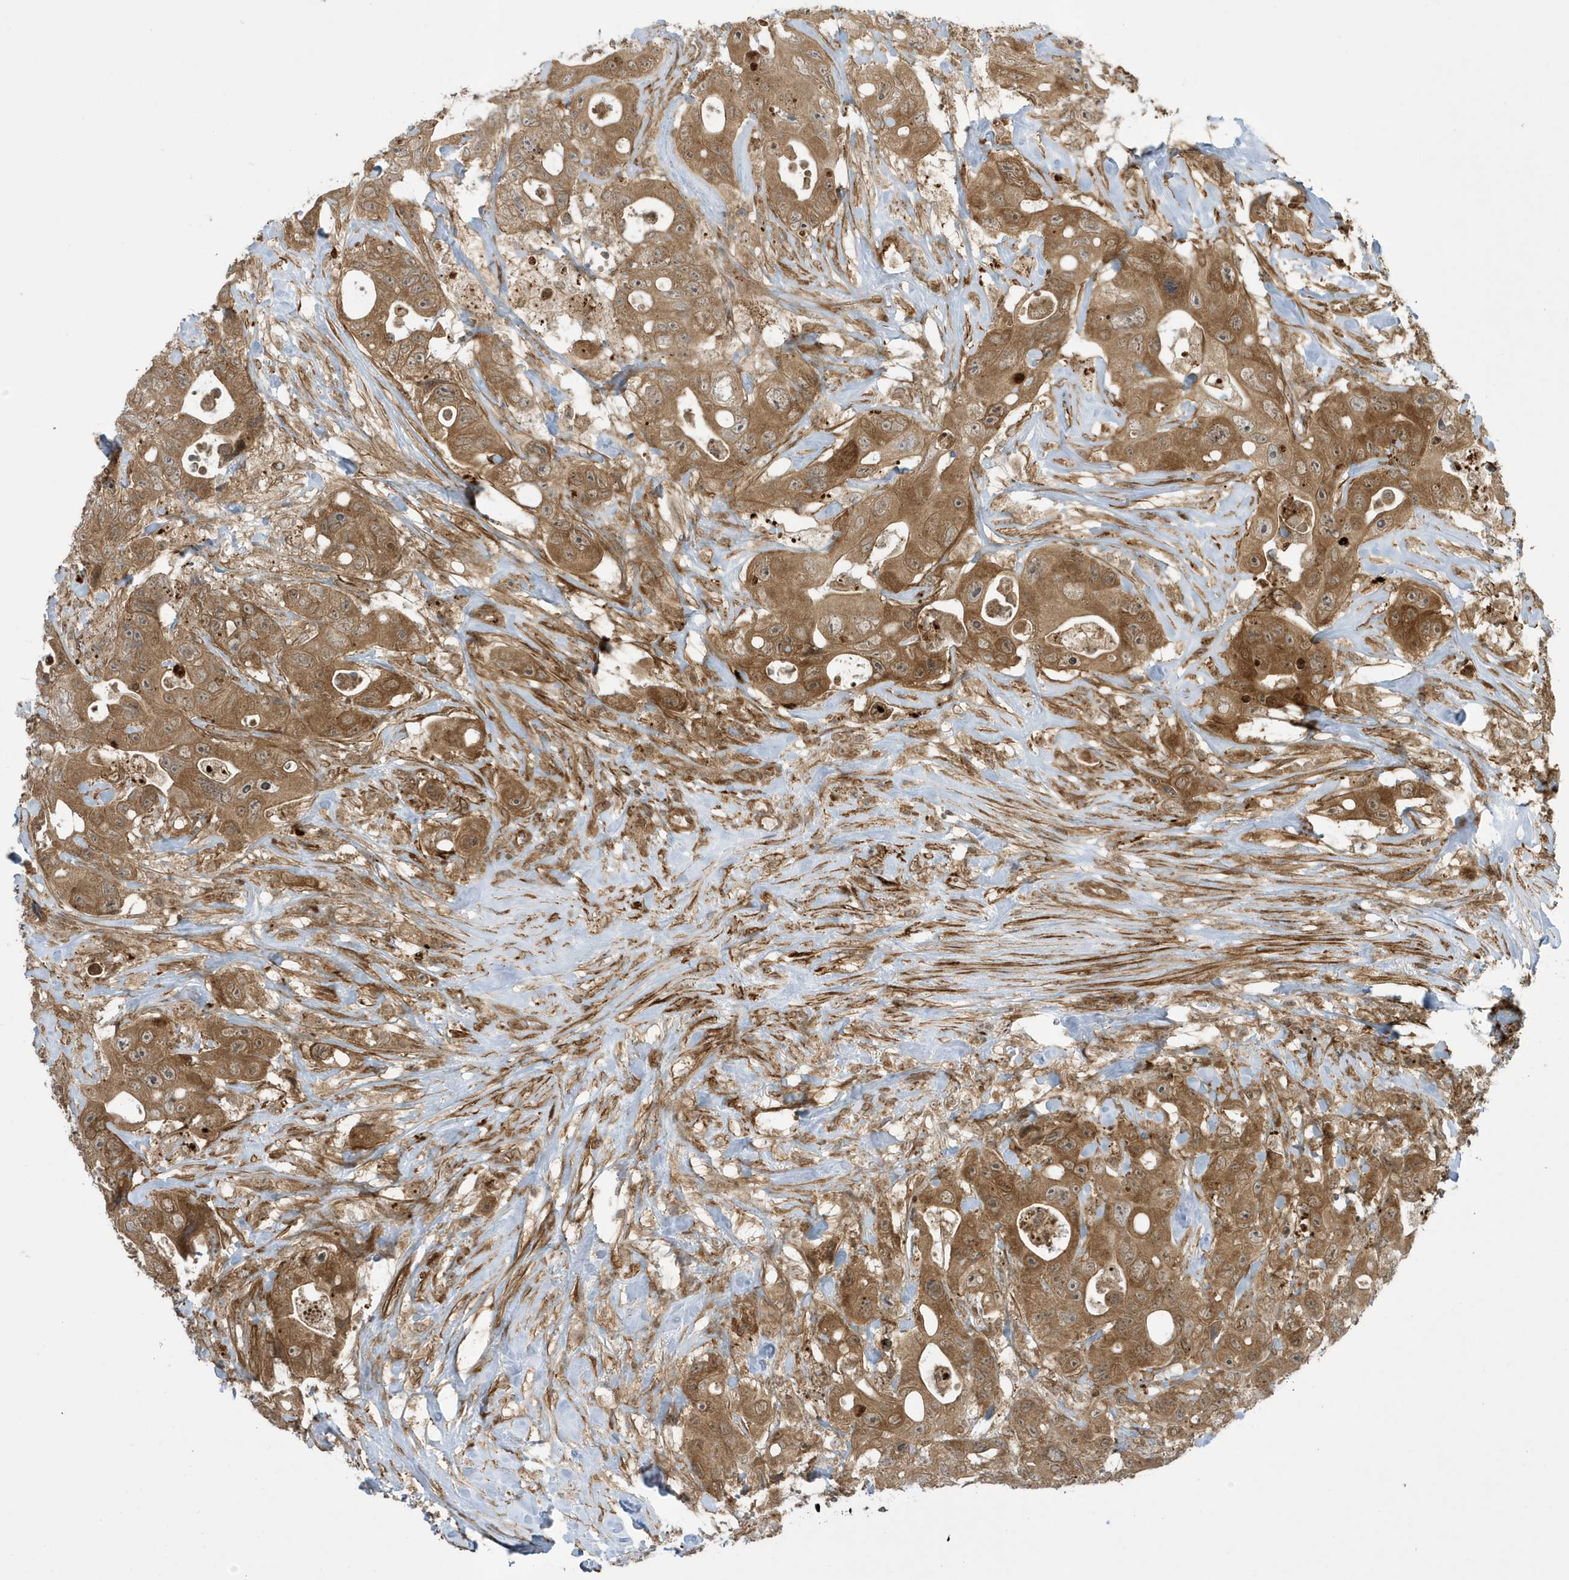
{"staining": {"intensity": "moderate", "quantity": ">75%", "location": "cytoplasmic/membranous"}, "tissue": "colorectal cancer", "cell_type": "Tumor cells", "image_type": "cancer", "snomed": [{"axis": "morphology", "description": "Adenocarcinoma, NOS"}, {"axis": "topography", "description": "Colon"}], "caption": "Immunohistochemistry (DAB (3,3'-diaminobenzidine)) staining of colorectal cancer (adenocarcinoma) reveals moderate cytoplasmic/membranous protein staining in about >75% of tumor cells.", "gene": "DHX36", "patient": {"sex": "female", "age": 46}}